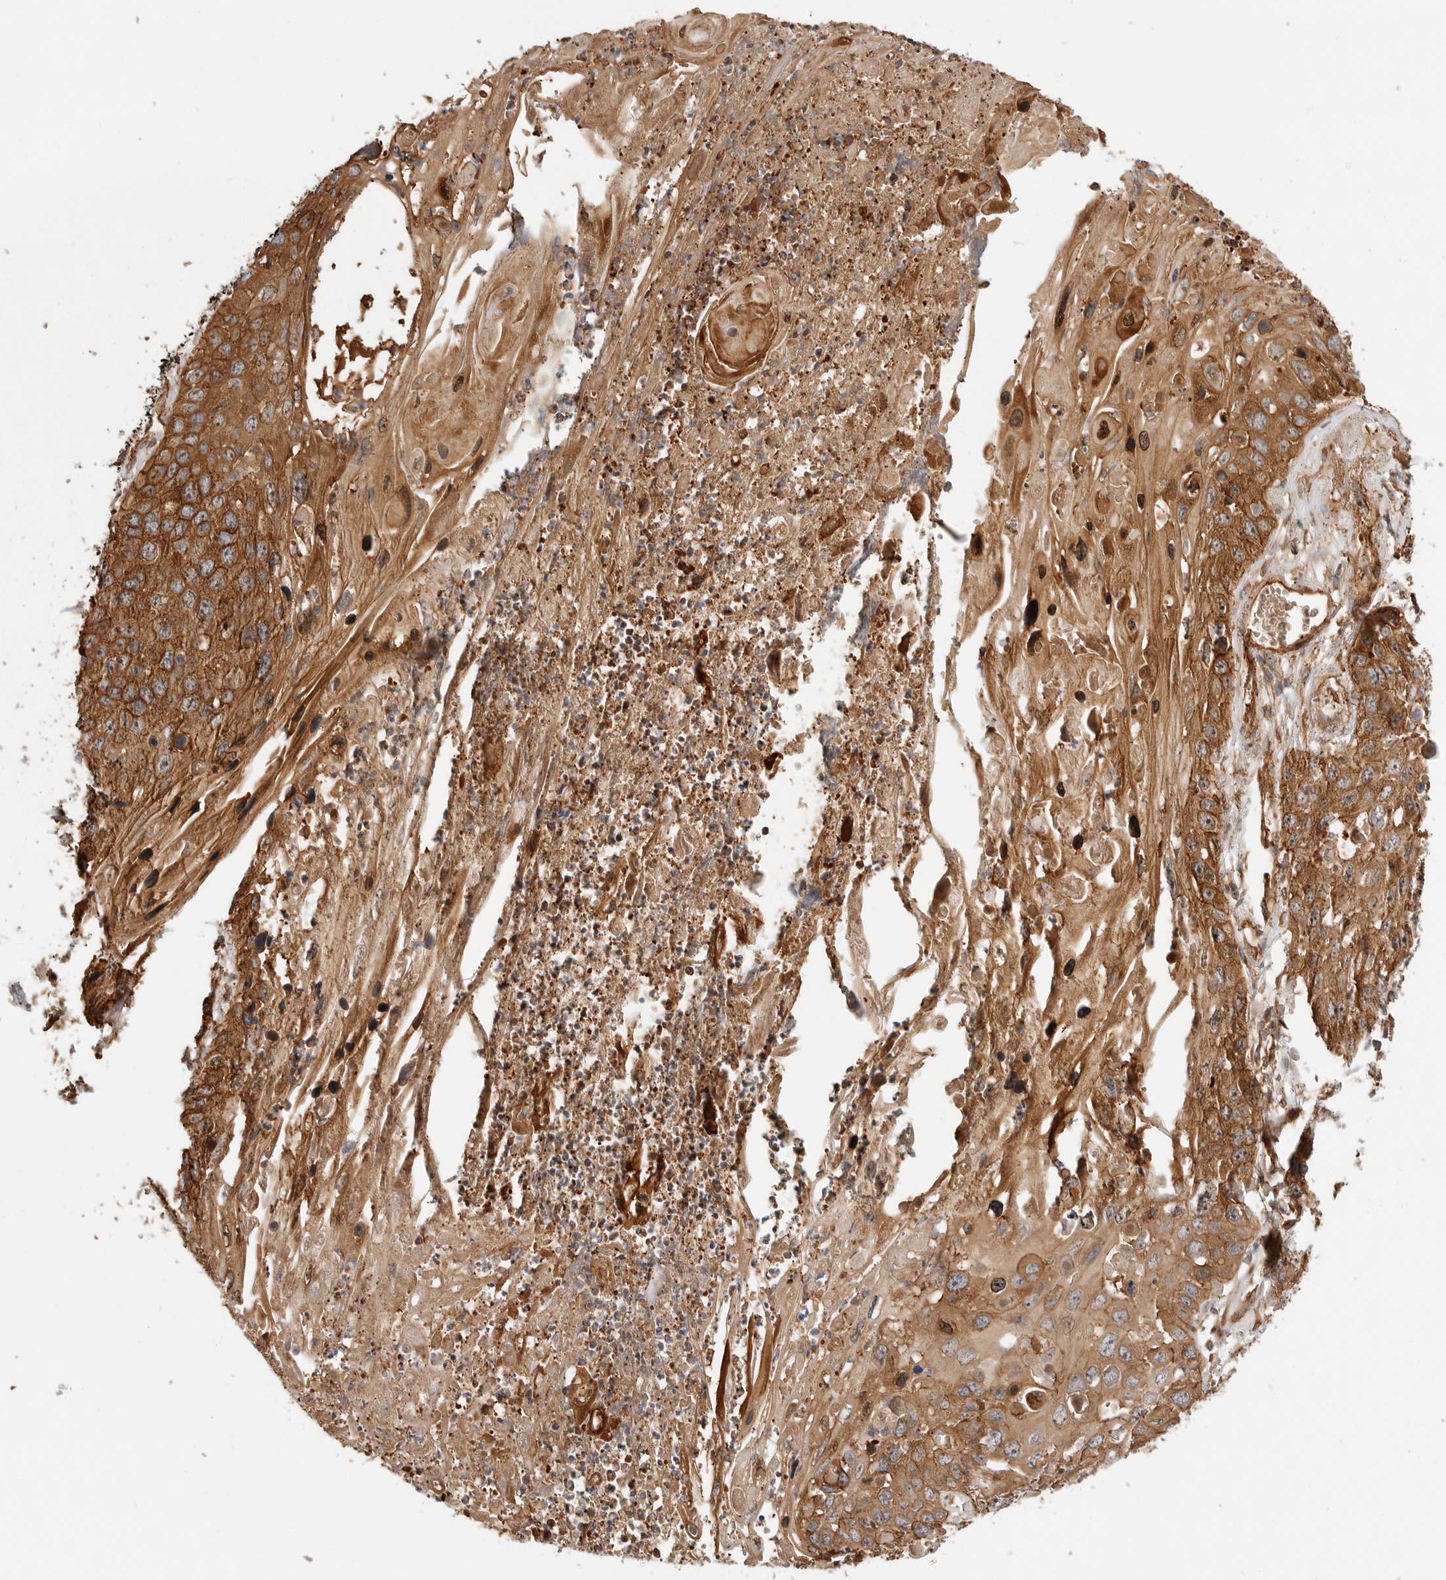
{"staining": {"intensity": "strong", "quantity": ">75%", "location": "cytoplasmic/membranous,nuclear"}, "tissue": "skin cancer", "cell_type": "Tumor cells", "image_type": "cancer", "snomed": [{"axis": "morphology", "description": "Squamous cell carcinoma, NOS"}, {"axis": "topography", "description": "Skin"}], "caption": "Protein expression analysis of skin cancer displays strong cytoplasmic/membranous and nuclear positivity in about >75% of tumor cells.", "gene": "GPATCH2", "patient": {"sex": "male", "age": 55}}